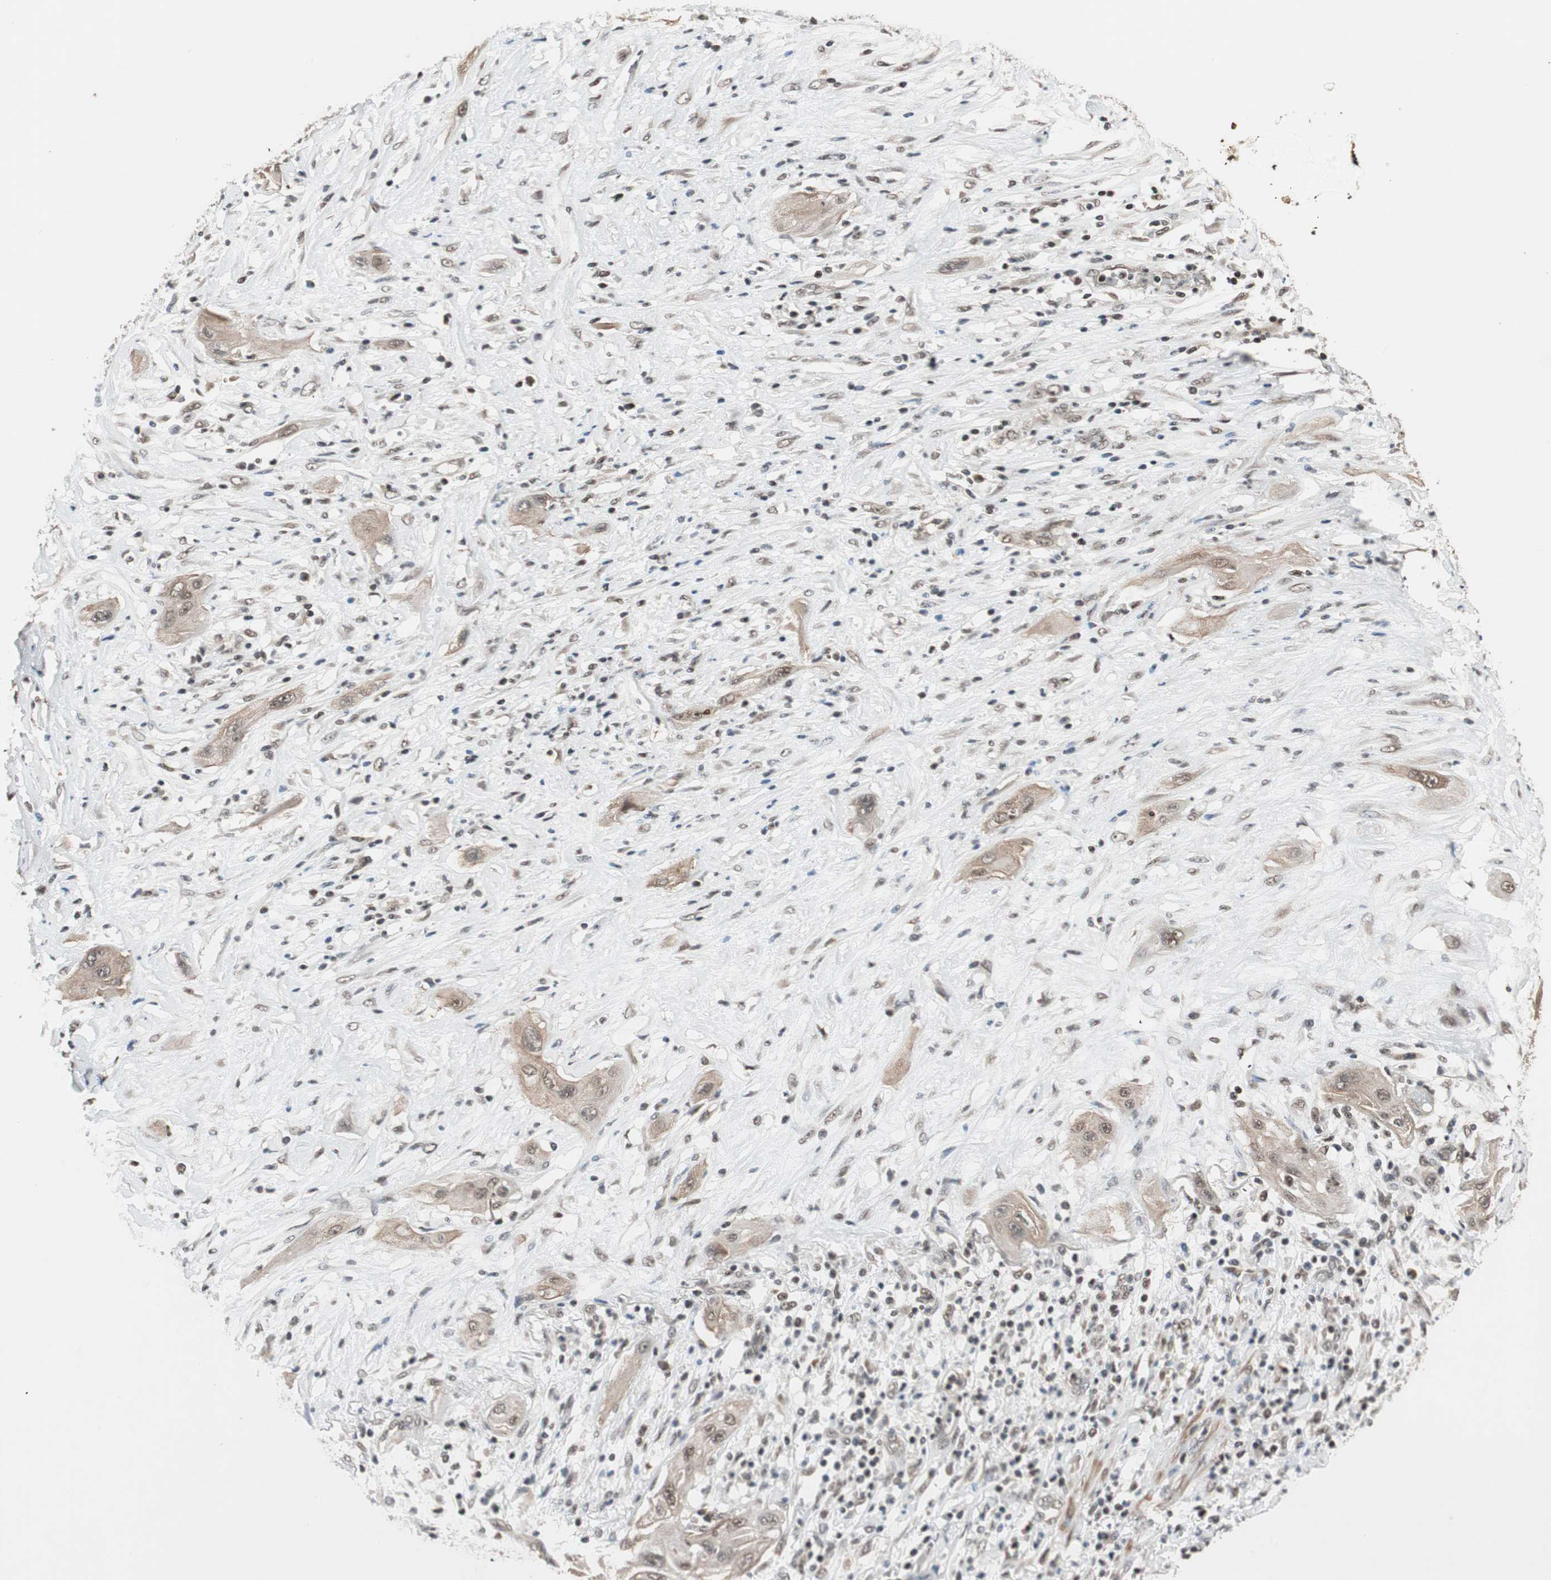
{"staining": {"intensity": "weak", "quantity": ">75%", "location": "cytoplasmic/membranous"}, "tissue": "lung cancer", "cell_type": "Tumor cells", "image_type": "cancer", "snomed": [{"axis": "morphology", "description": "Squamous cell carcinoma, NOS"}, {"axis": "topography", "description": "Lung"}], "caption": "DAB immunohistochemical staining of human lung cancer demonstrates weak cytoplasmic/membranous protein staining in about >75% of tumor cells.", "gene": "DRAP1", "patient": {"sex": "female", "age": 47}}